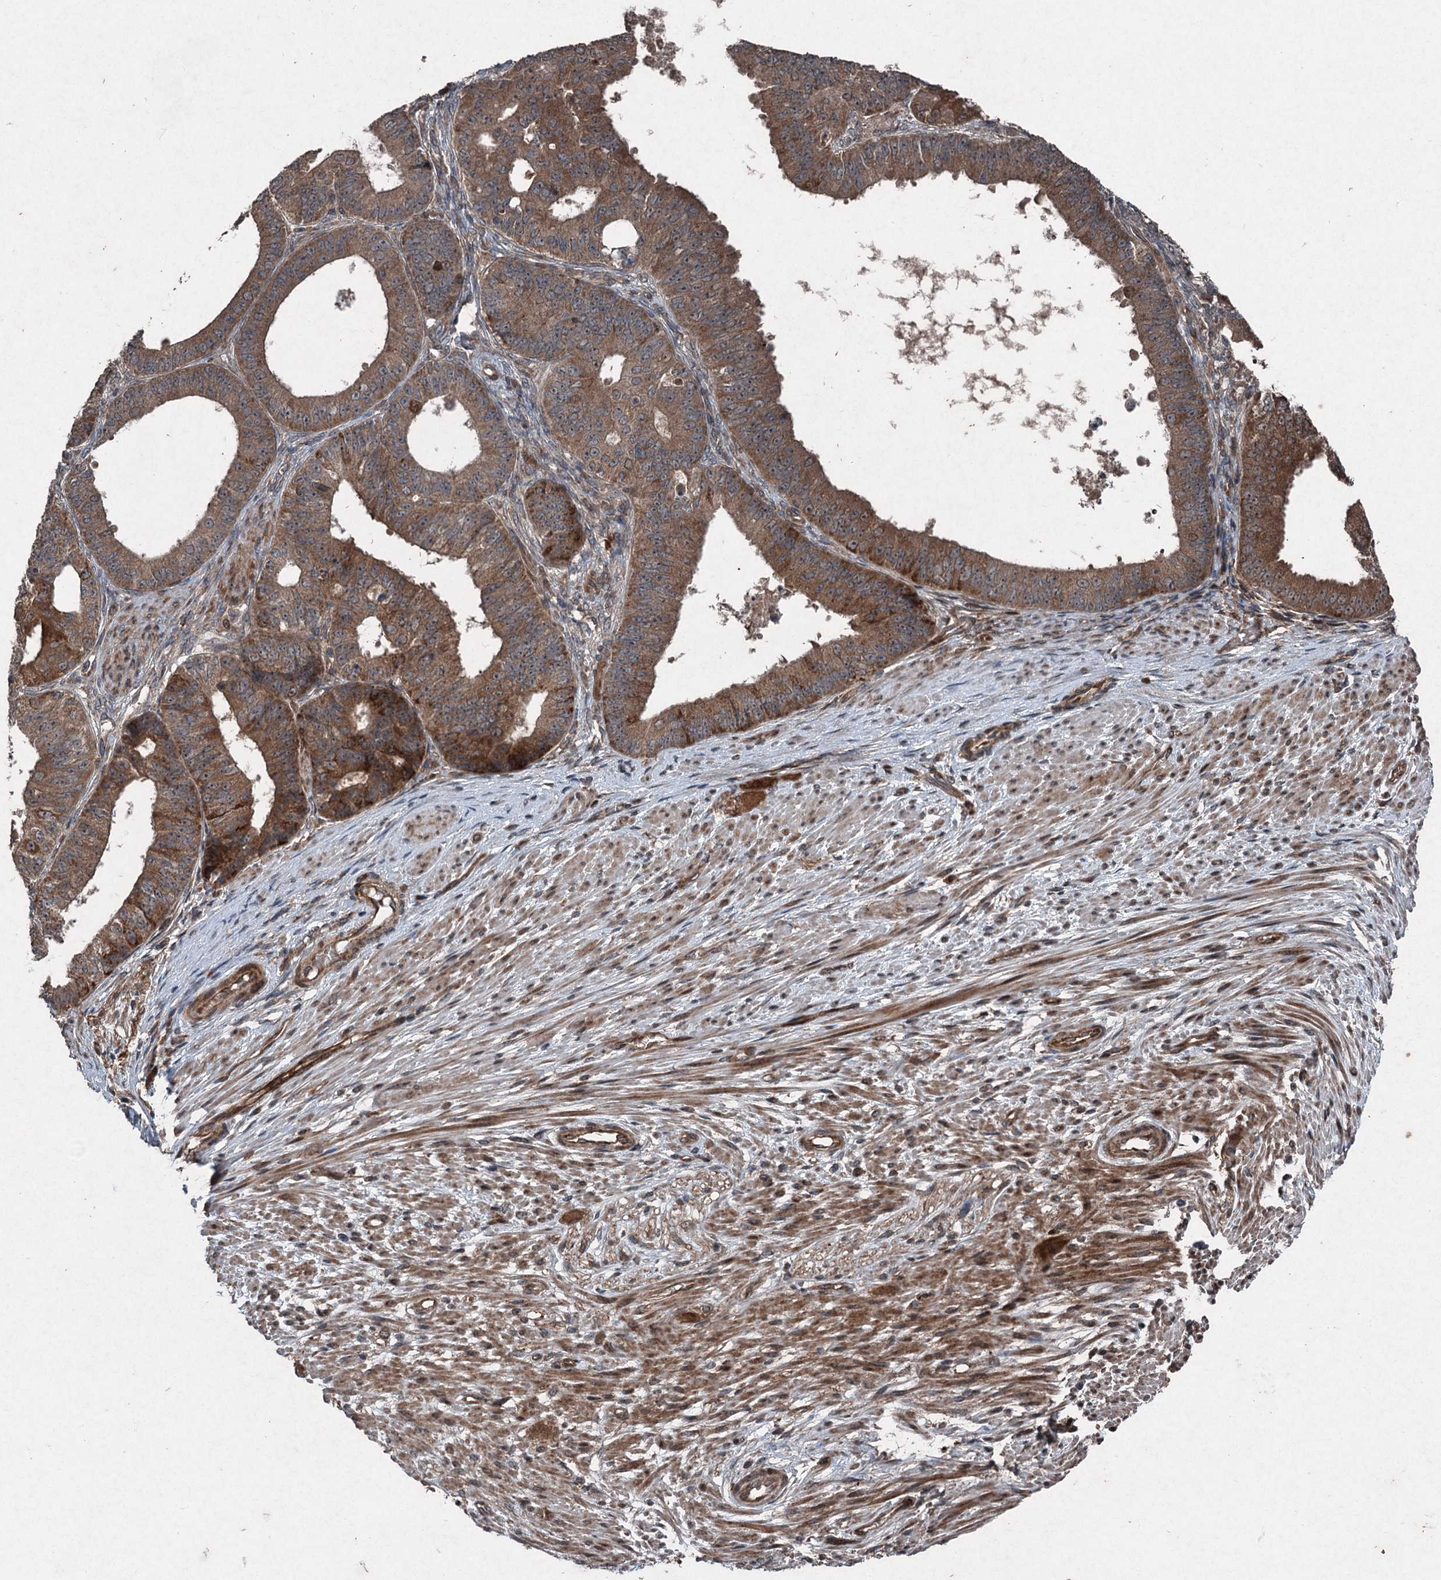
{"staining": {"intensity": "moderate", "quantity": ">75%", "location": "cytoplasmic/membranous"}, "tissue": "ovarian cancer", "cell_type": "Tumor cells", "image_type": "cancer", "snomed": [{"axis": "morphology", "description": "Carcinoma, endometroid"}, {"axis": "topography", "description": "Appendix"}, {"axis": "topography", "description": "Ovary"}], "caption": "Protein staining of ovarian cancer tissue demonstrates moderate cytoplasmic/membranous expression in about >75% of tumor cells.", "gene": "ALAS1", "patient": {"sex": "female", "age": 42}}